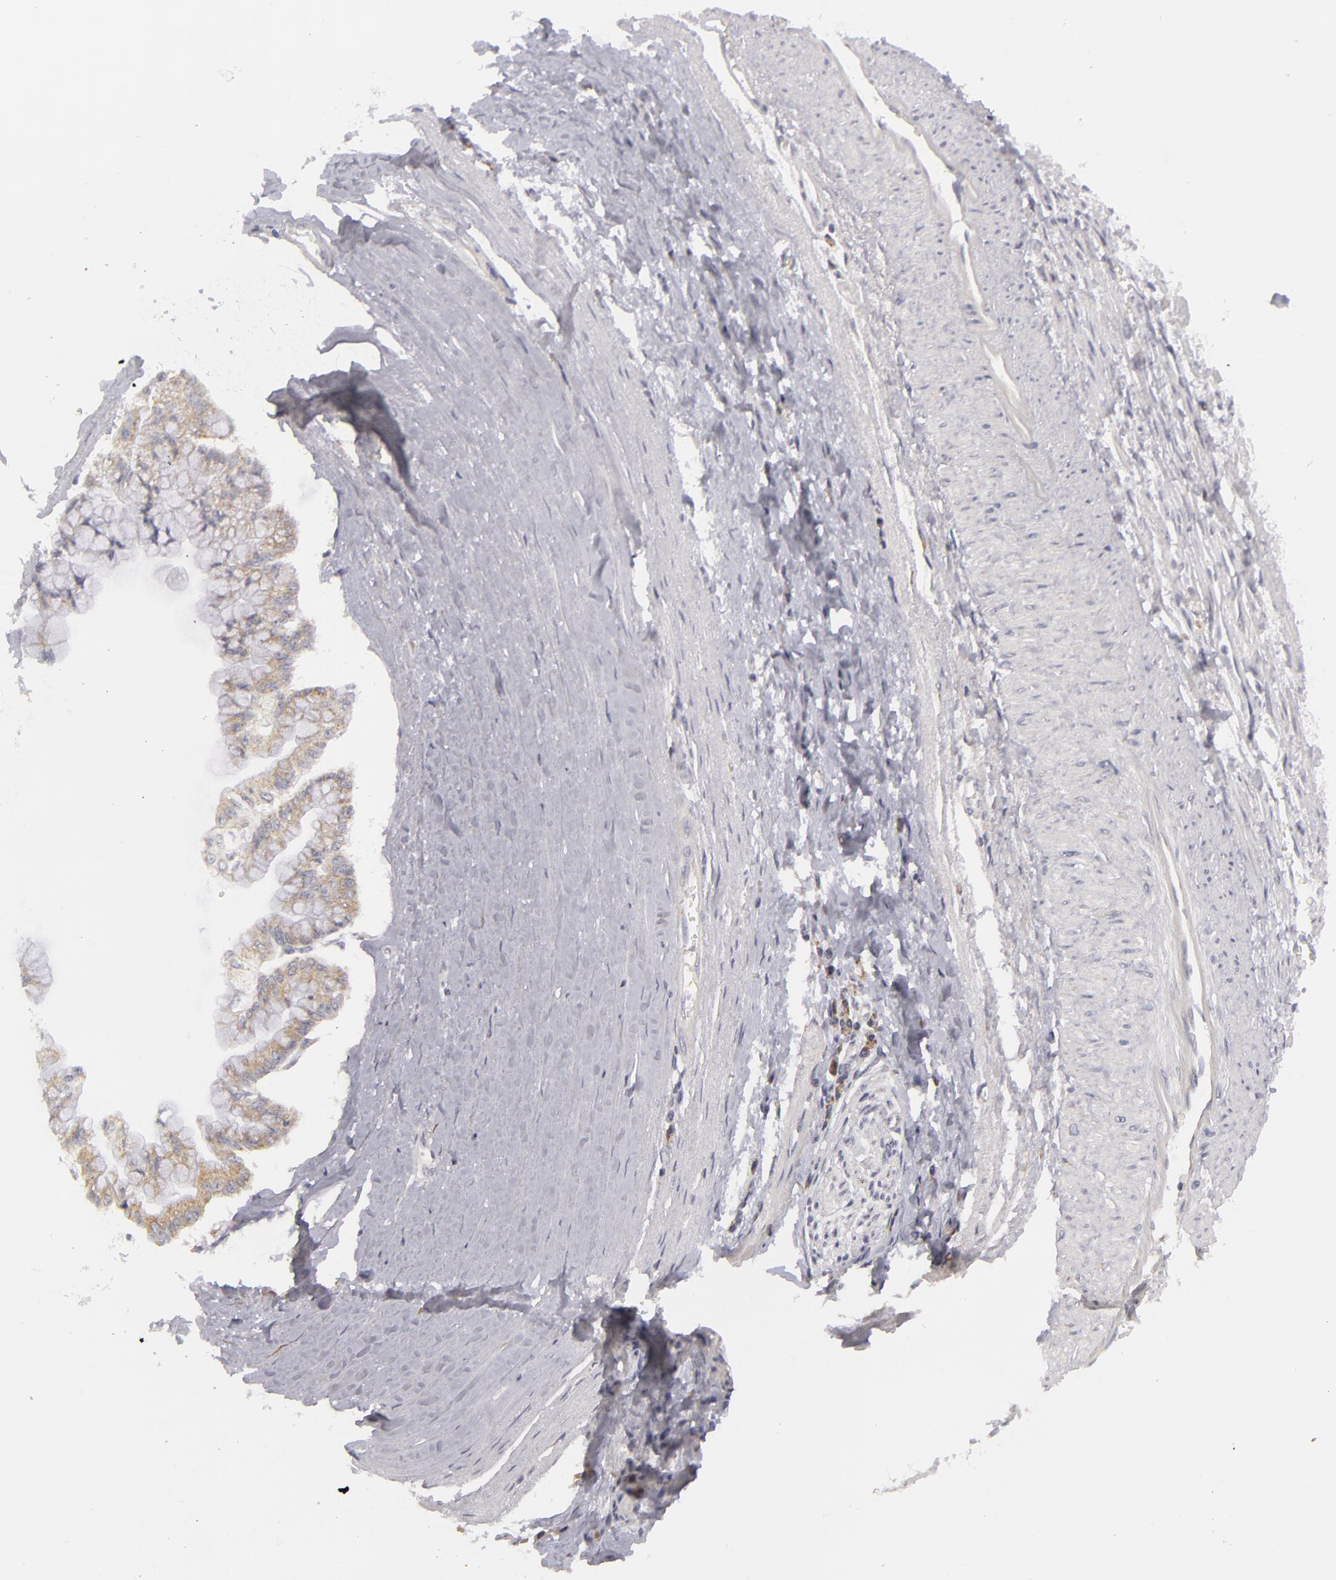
{"staining": {"intensity": "weak", "quantity": ">75%", "location": "cytoplasmic/membranous"}, "tissue": "liver cancer", "cell_type": "Tumor cells", "image_type": "cancer", "snomed": [{"axis": "morphology", "description": "Cholangiocarcinoma"}, {"axis": "topography", "description": "Liver"}], "caption": "Protein staining displays weak cytoplasmic/membranous staining in about >75% of tumor cells in liver cancer.", "gene": "ATP2B3", "patient": {"sex": "female", "age": 79}}